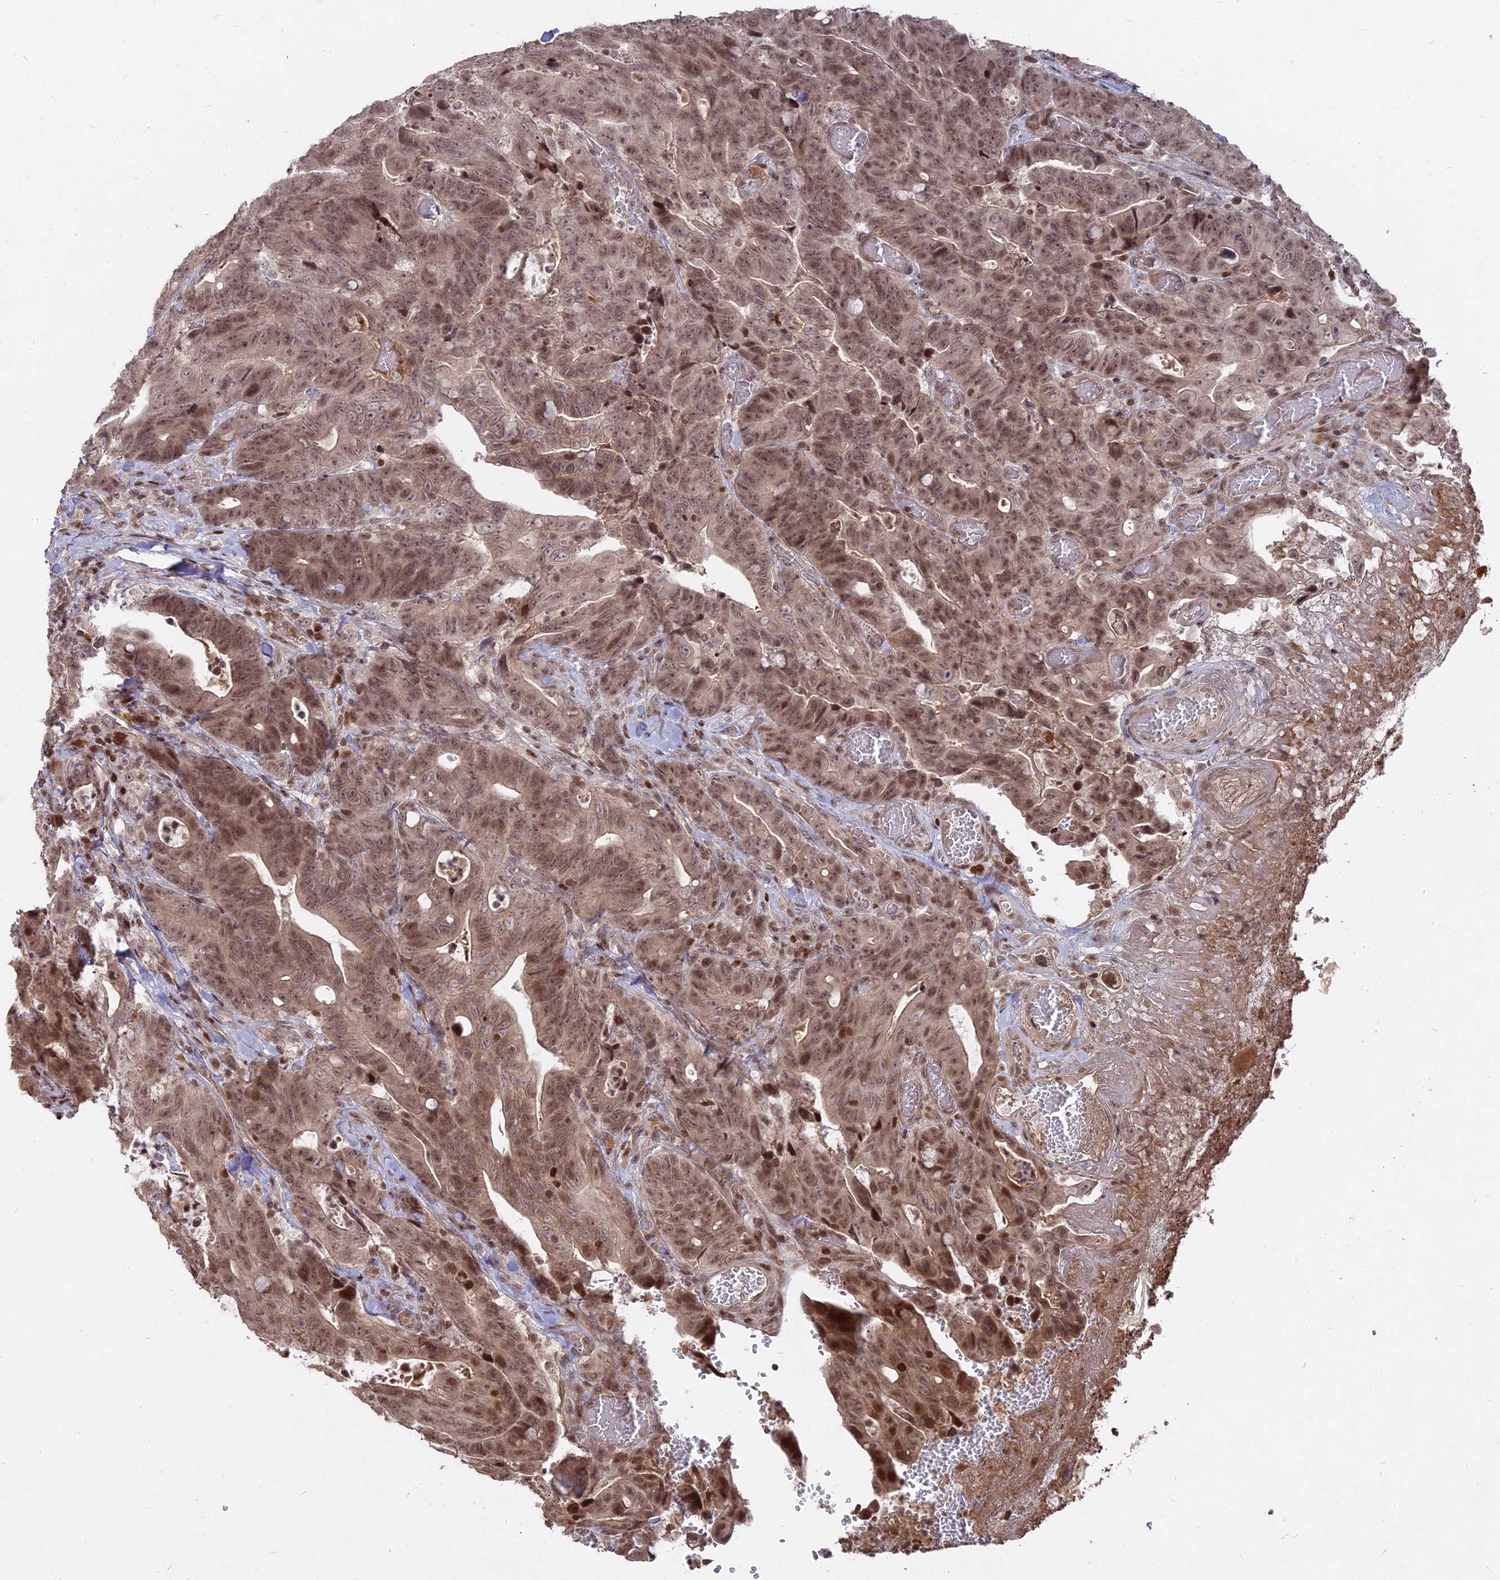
{"staining": {"intensity": "moderate", "quantity": ">75%", "location": "cytoplasmic/membranous,nuclear"}, "tissue": "colorectal cancer", "cell_type": "Tumor cells", "image_type": "cancer", "snomed": [{"axis": "morphology", "description": "Adenocarcinoma, NOS"}, {"axis": "topography", "description": "Colon"}], "caption": "Immunohistochemical staining of colorectal cancer reveals moderate cytoplasmic/membranous and nuclear protein staining in about >75% of tumor cells.", "gene": "NR1H3", "patient": {"sex": "female", "age": 82}}